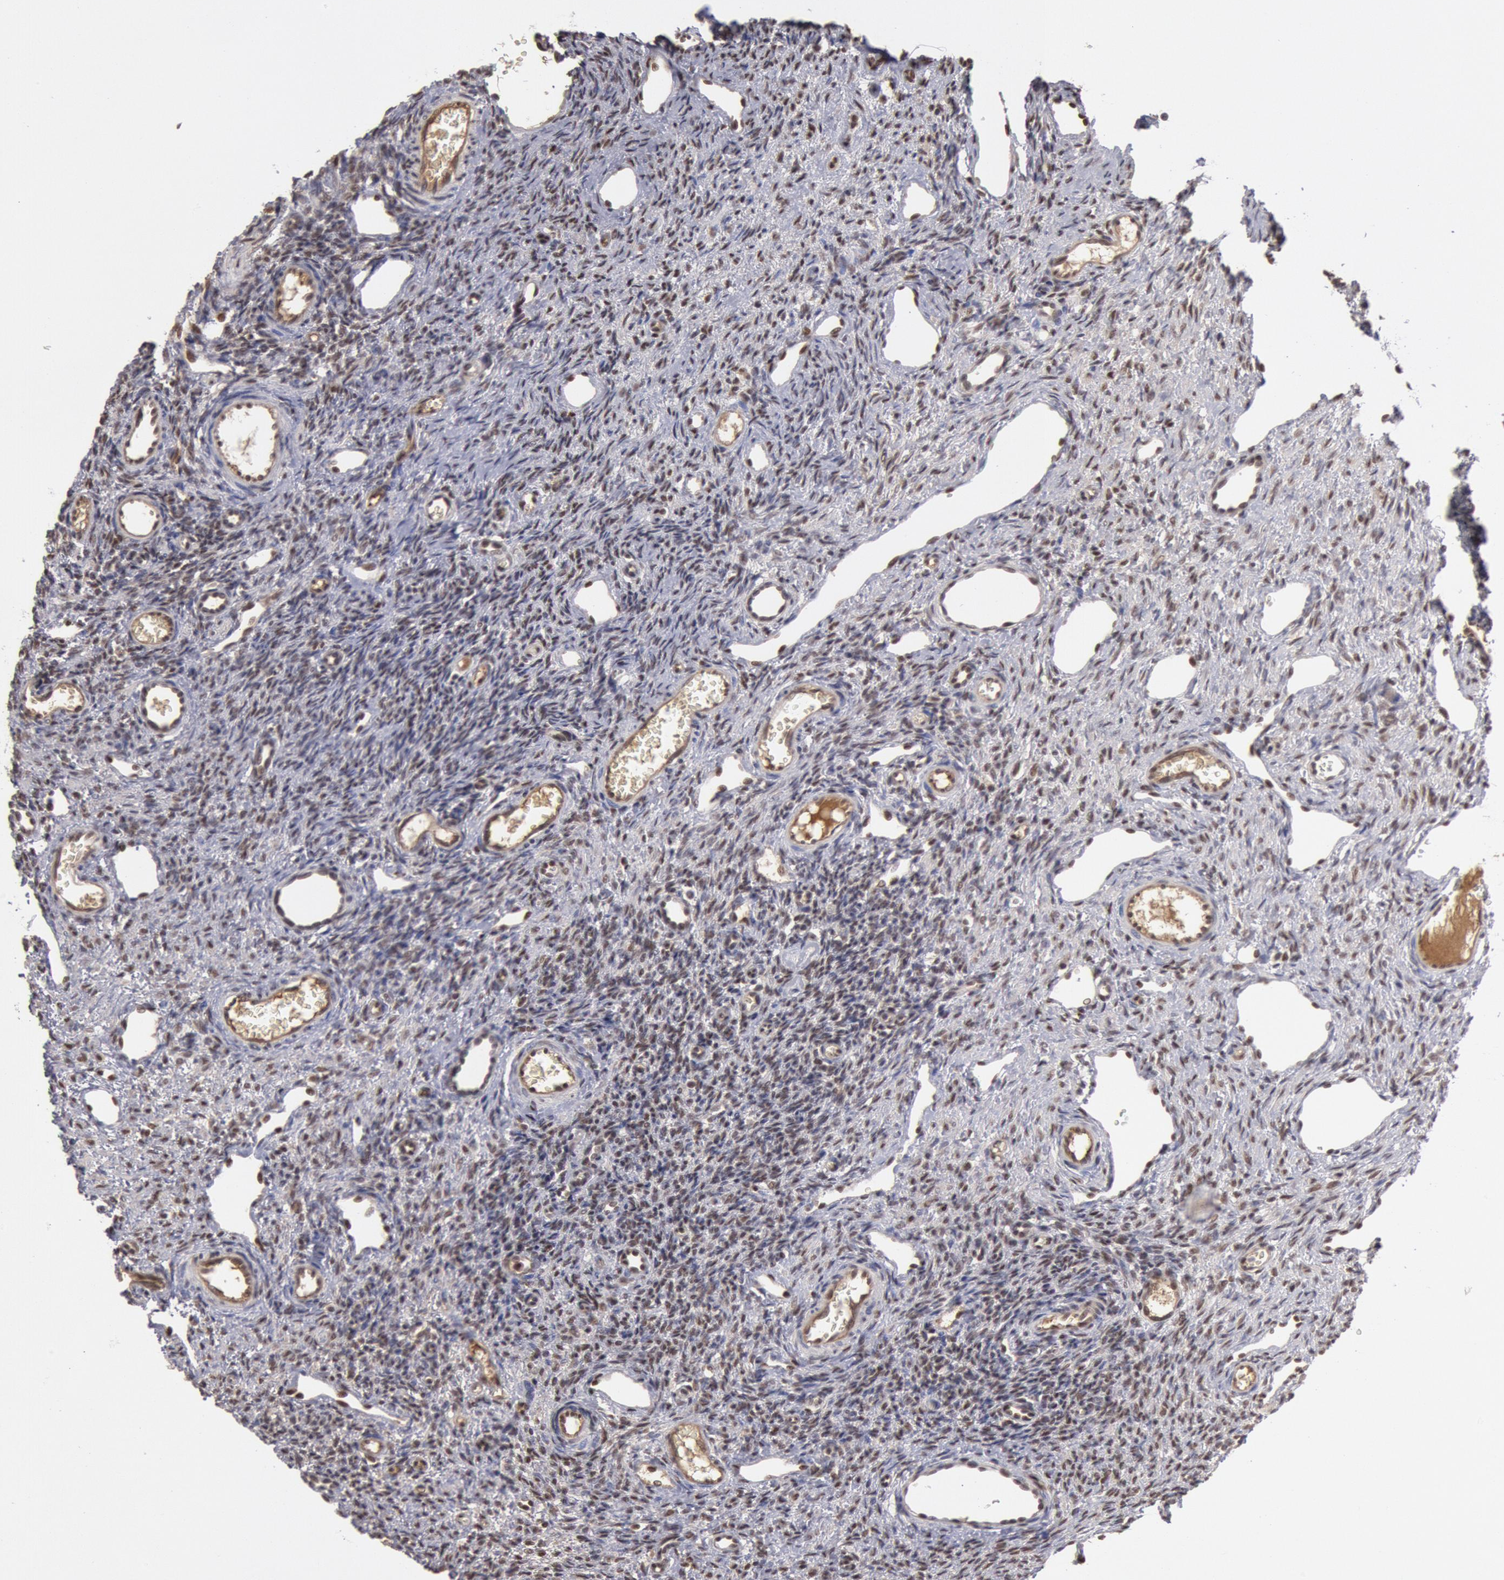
{"staining": {"intensity": "negative", "quantity": "none", "location": "none"}, "tissue": "ovary", "cell_type": "Ovarian stroma cells", "image_type": "normal", "snomed": [{"axis": "morphology", "description": "Normal tissue, NOS"}, {"axis": "topography", "description": "Ovary"}], "caption": "Ovarian stroma cells show no significant positivity in unremarkable ovary.", "gene": "PPP4R3B", "patient": {"sex": "female", "age": 33}}